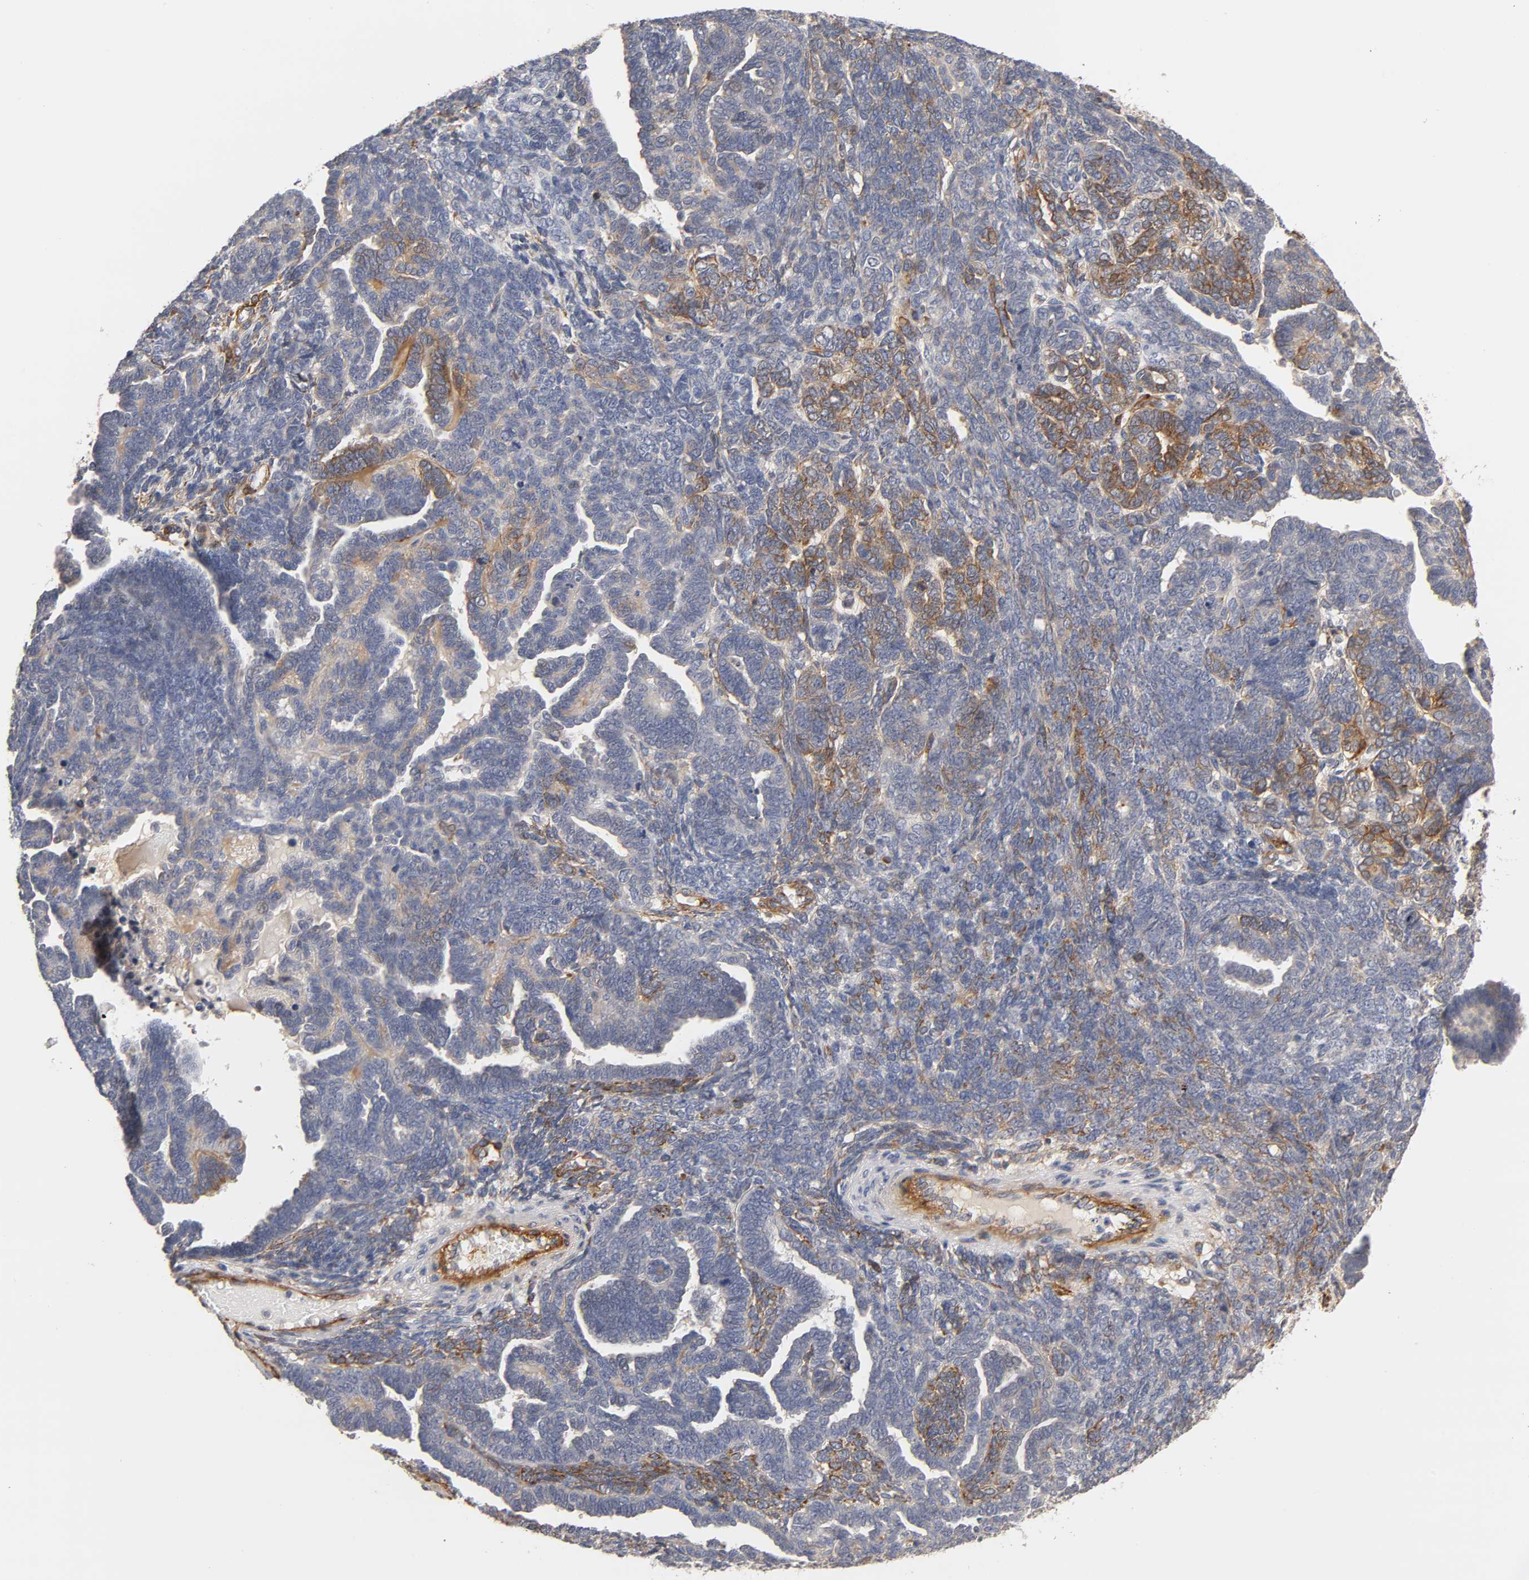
{"staining": {"intensity": "moderate", "quantity": "<25%", "location": "cytoplasmic/membranous"}, "tissue": "endometrial cancer", "cell_type": "Tumor cells", "image_type": "cancer", "snomed": [{"axis": "morphology", "description": "Neoplasm, malignant, NOS"}, {"axis": "topography", "description": "Endometrium"}], "caption": "IHC of human endometrial cancer displays low levels of moderate cytoplasmic/membranous positivity in about <25% of tumor cells.", "gene": "LAMB1", "patient": {"sex": "female", "age": 74}}